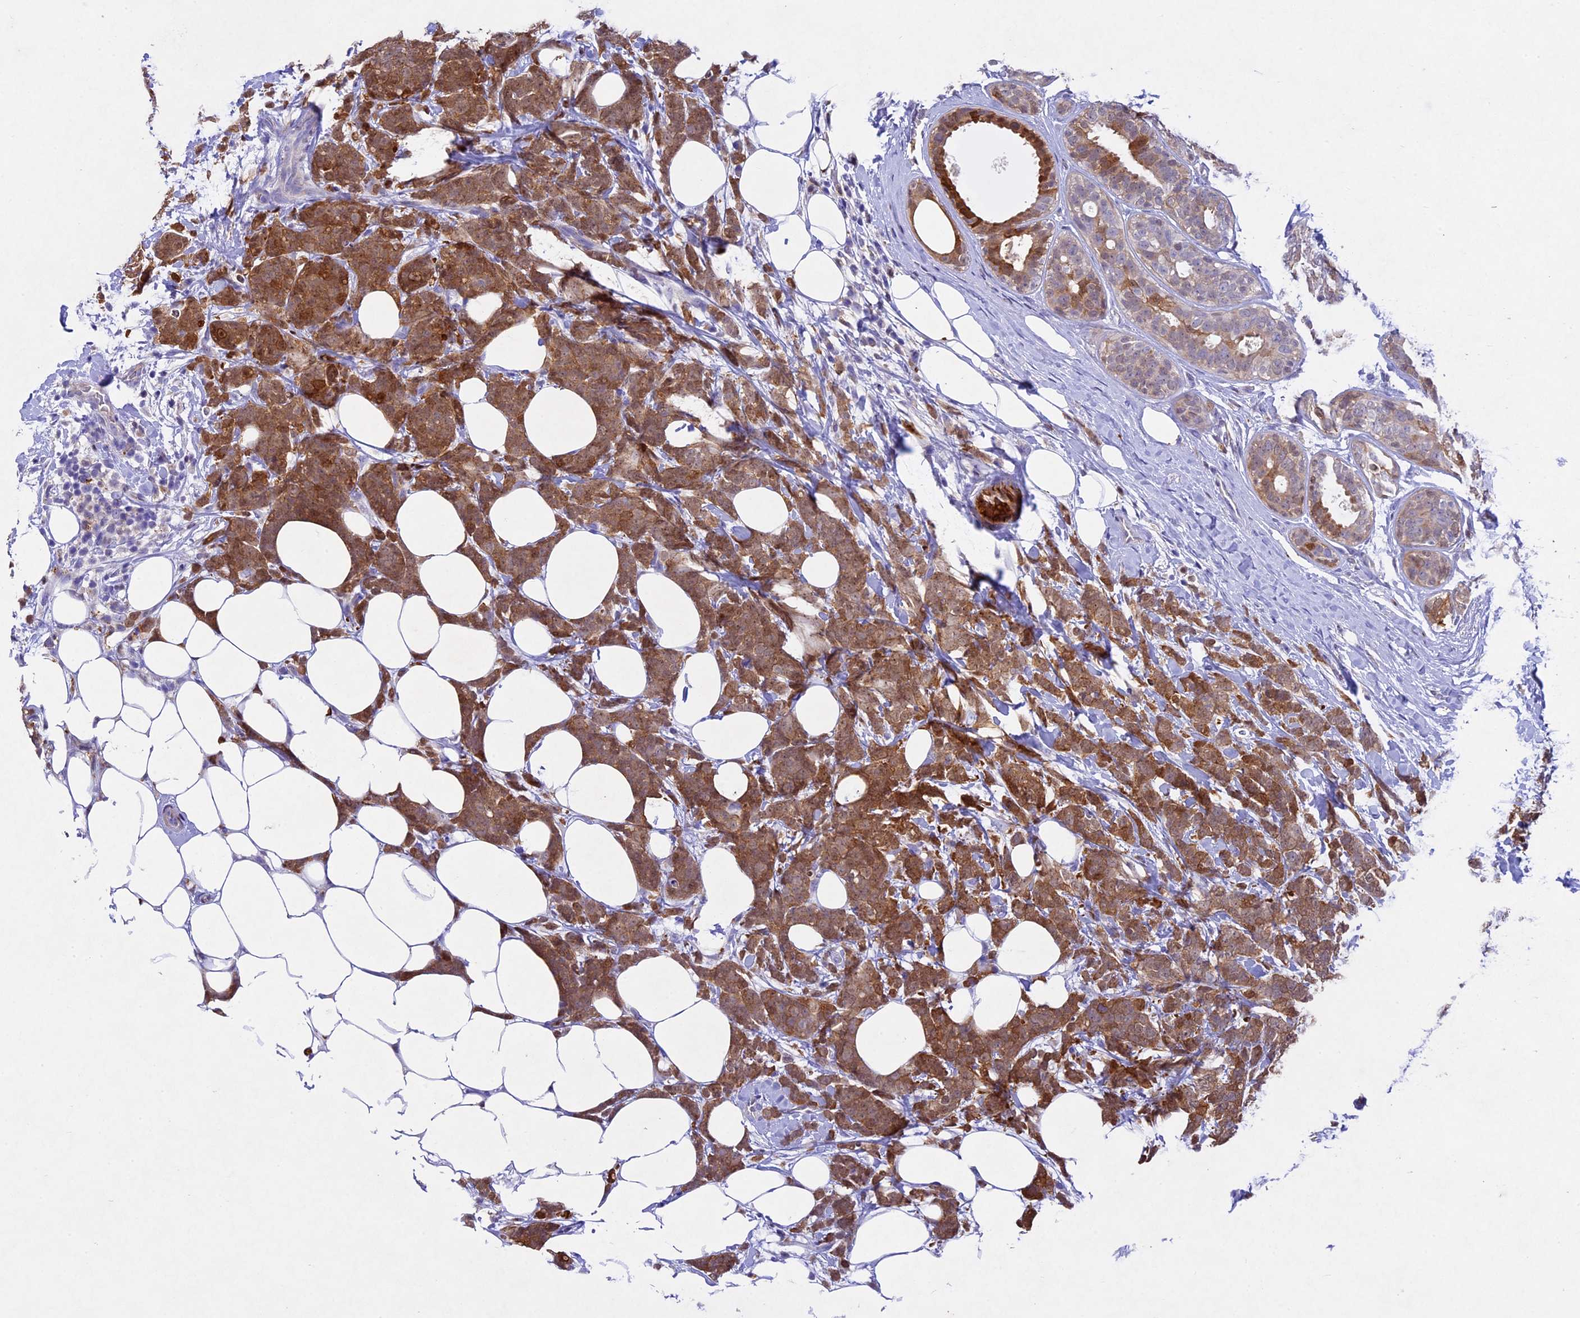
{"staining": {"intensity": "moderate", "quantity": ">75%", "location": "cytoplasmic/membranous"}, "tissue": "breast cancer", "cell_type": "Tumor cells", "image_type": "cancer", "snomed": [{"axis": "morphology", "description": "Lobular carcinoma"}, {"axis": "topography", "description": "Breast"}], "caption": "There is medium levels of moderate cytoplasmic/membranous positivity in tumor cells of lobular carcinoma (breast), as demonstrated by immunohistochemical staining (brown color).", "gene": "TGDS", "patient": {"sex": "female", "age": 58}}